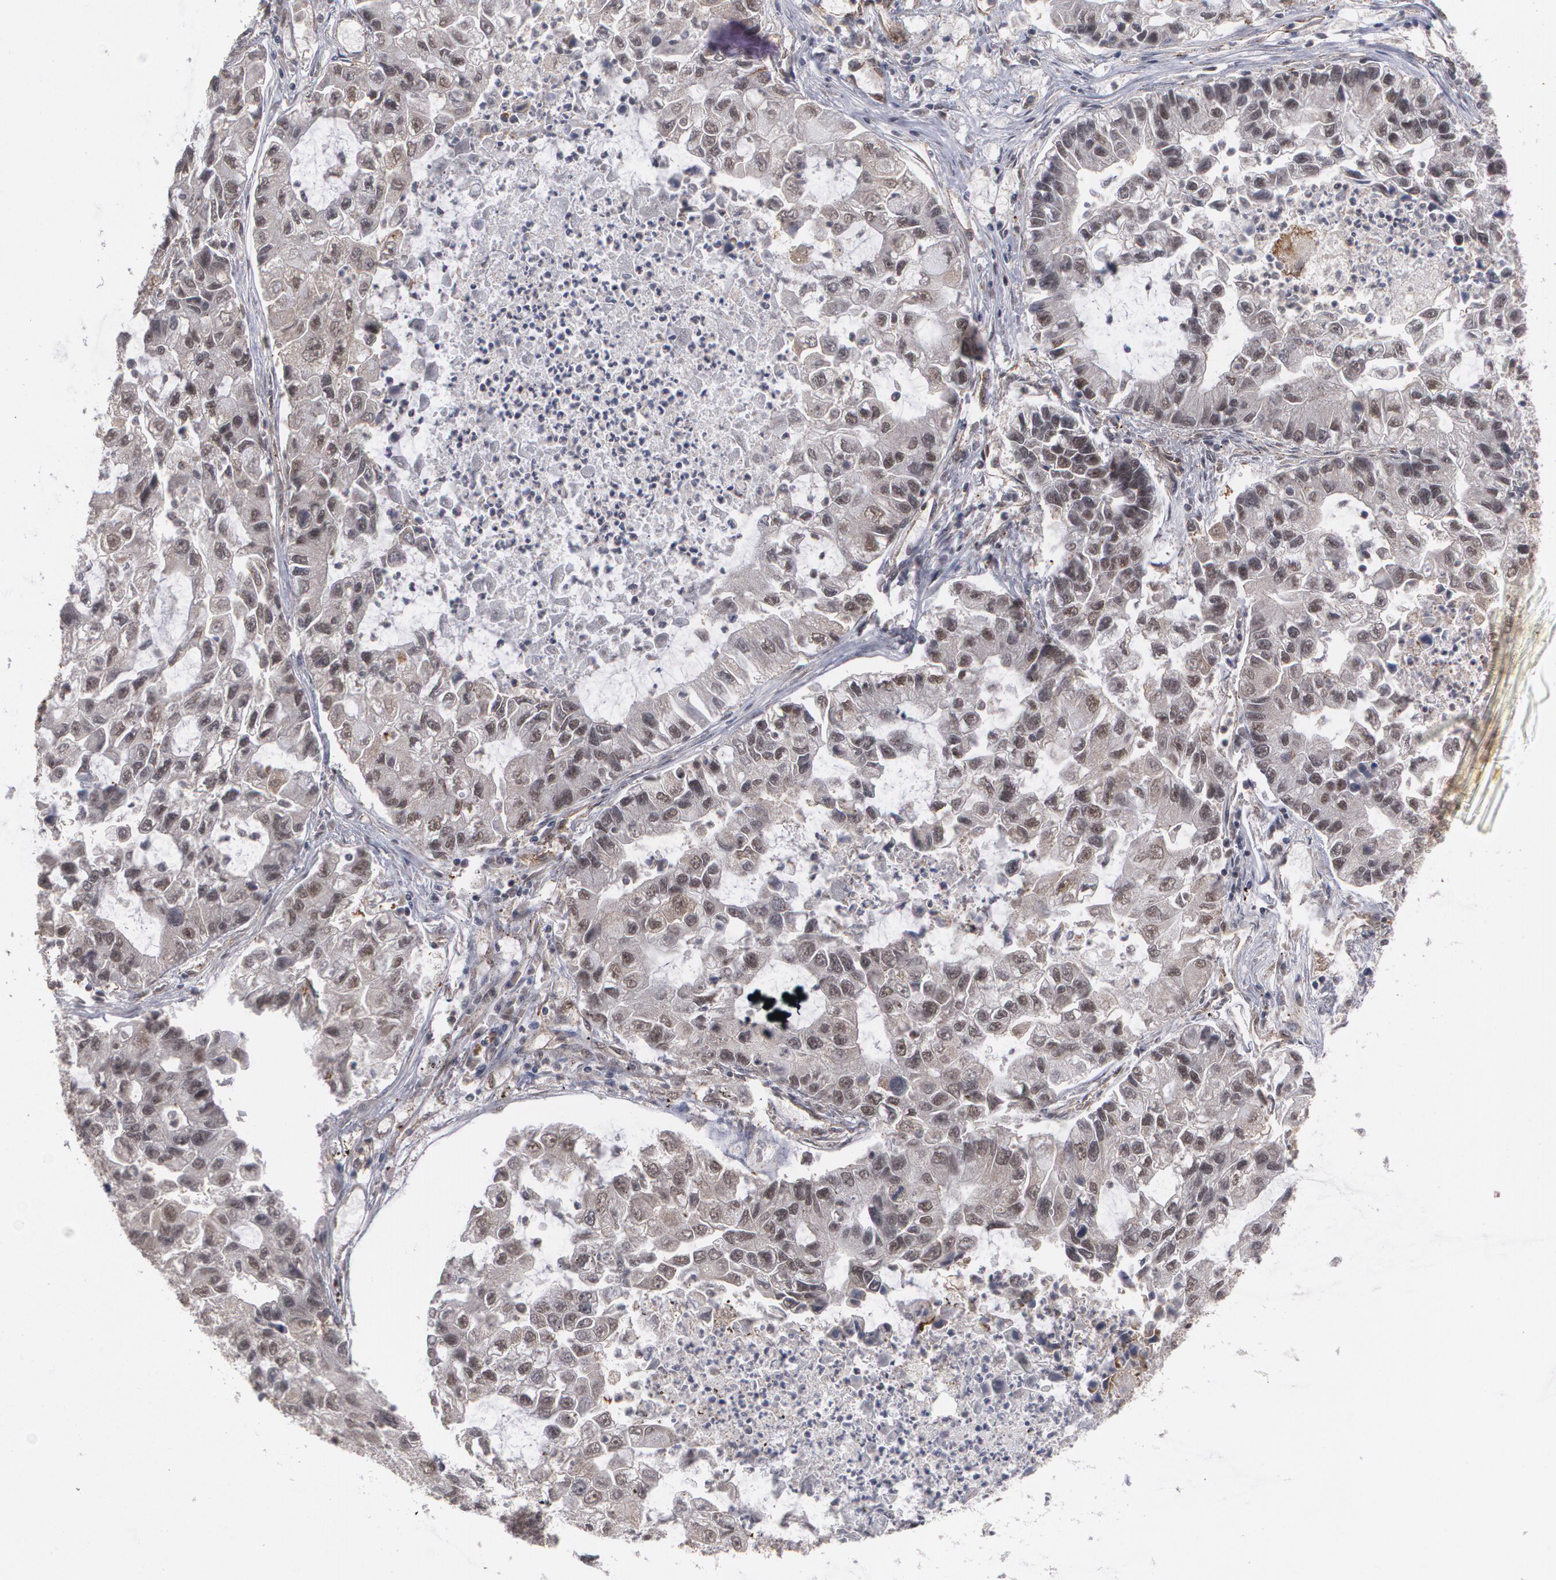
{"staining": {"intensity": "moderate", "quantity": ">75%", "location": "nuclear"}, "tissue": "lung cancer", "cell_type": "Tumor cells", "image_type": "cancer", "snomed": [{"axis": "morphology", "description": "Adenocarcinoma, NOS"}, {"axis": "topography", "description": "Lung"}], "caption": "This histopathology image reveals IHC staining of lung adenocarcinoma, with medium moderate nuclear staining in about >75% of tumor cells.", "gene": "INTS6", "patient": {"sex": "female", "age": 51}}